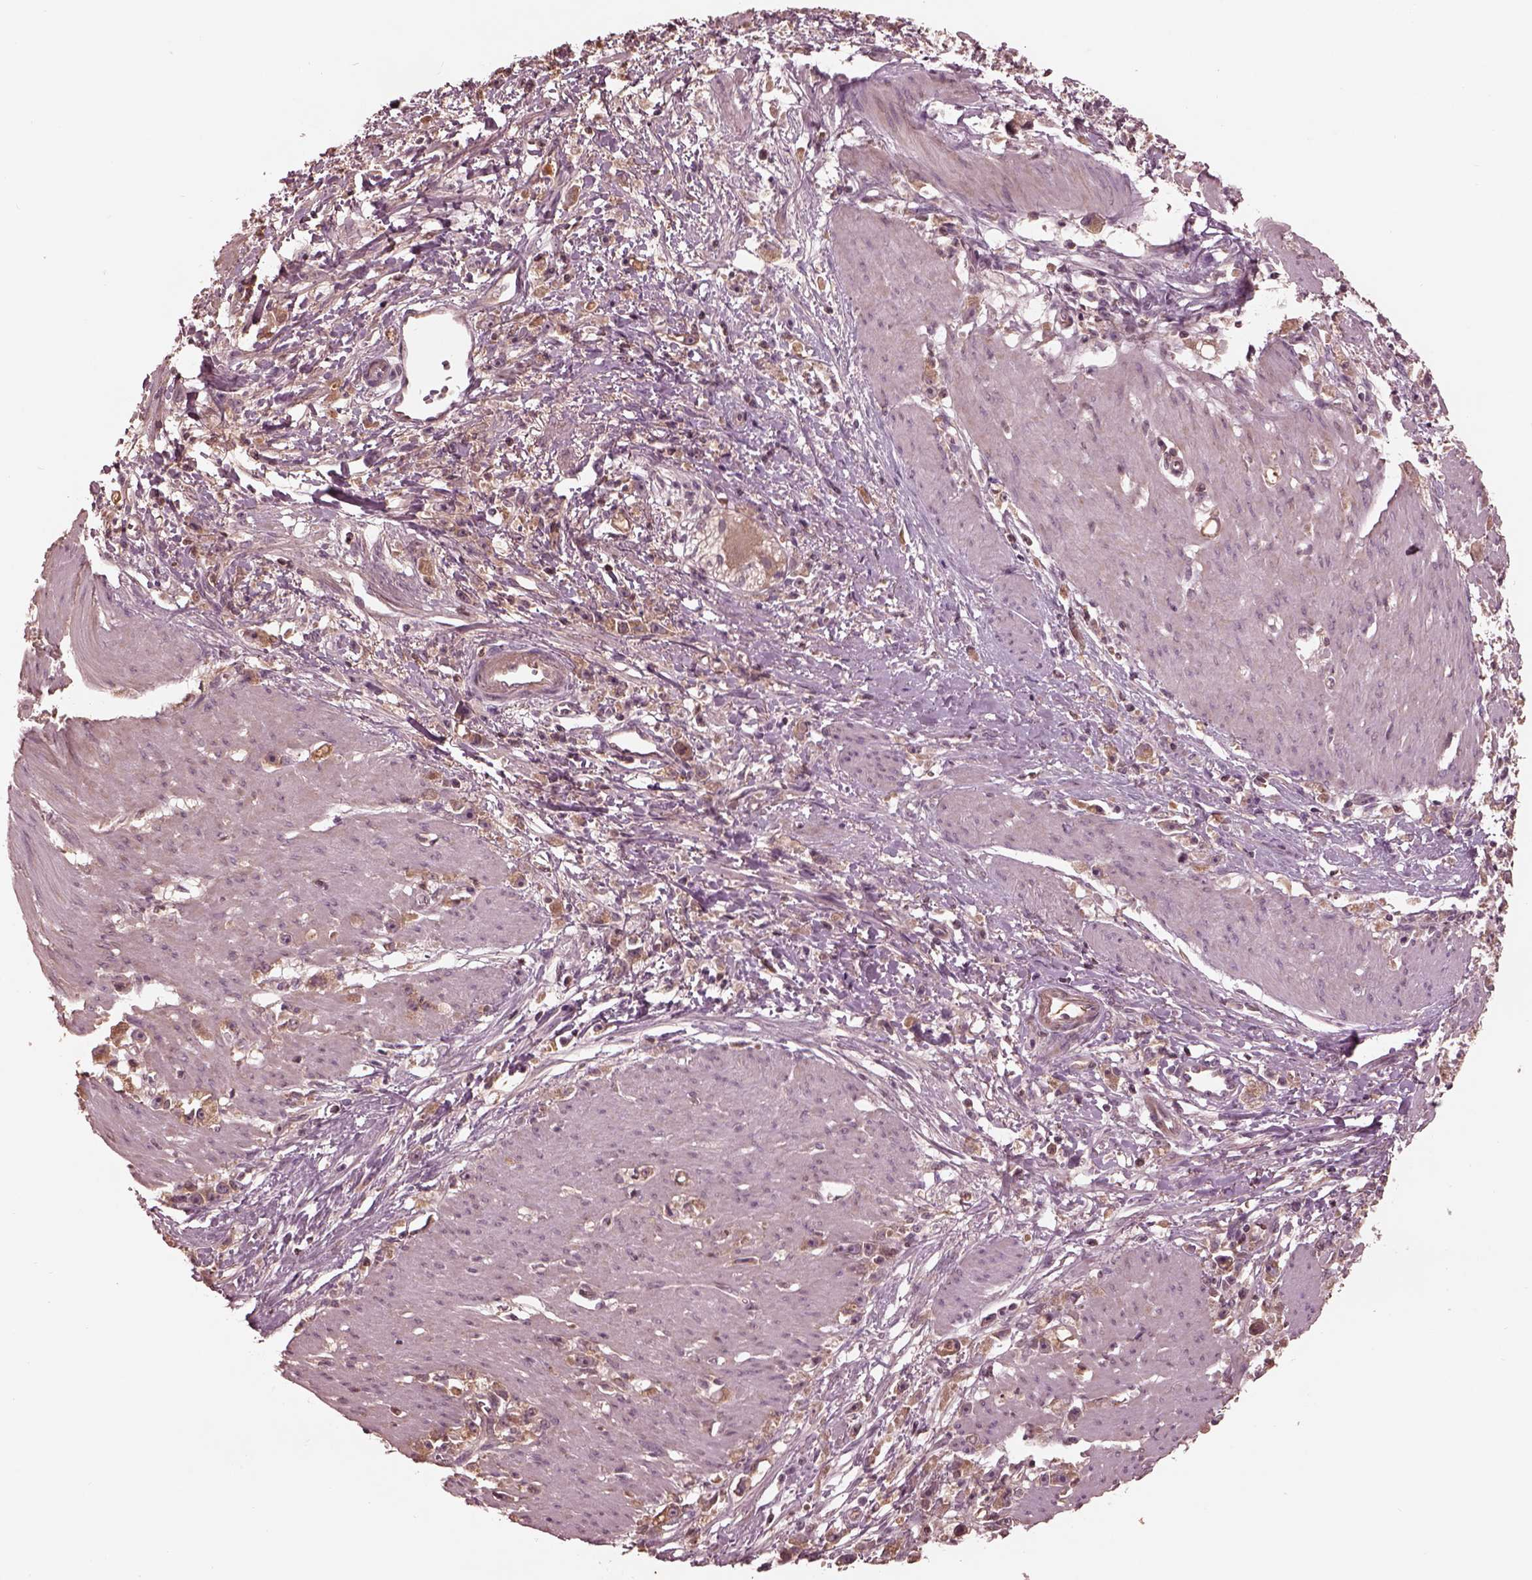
{"staining": {"intensity": "weak", "quantity": ">75%", "location": "cytoplasmic/membranous"}, "tissue": "stomach cancer", "cell_type": "Tumor cells", "image_type": "cancer", "snomed": [{"axis": "morphology", "description": "Adenocarcinoma, NOS"}, {"axis": "topography", "description": "Stomach"}], "caption": "Protein expression analysis of human adenocarcinoma (stomach) reveals weak cytoplasmic/membranous positivity in about >75% of tumor cells.", "gene": "TF", "patient": {"sex": "female", "age": 59}}